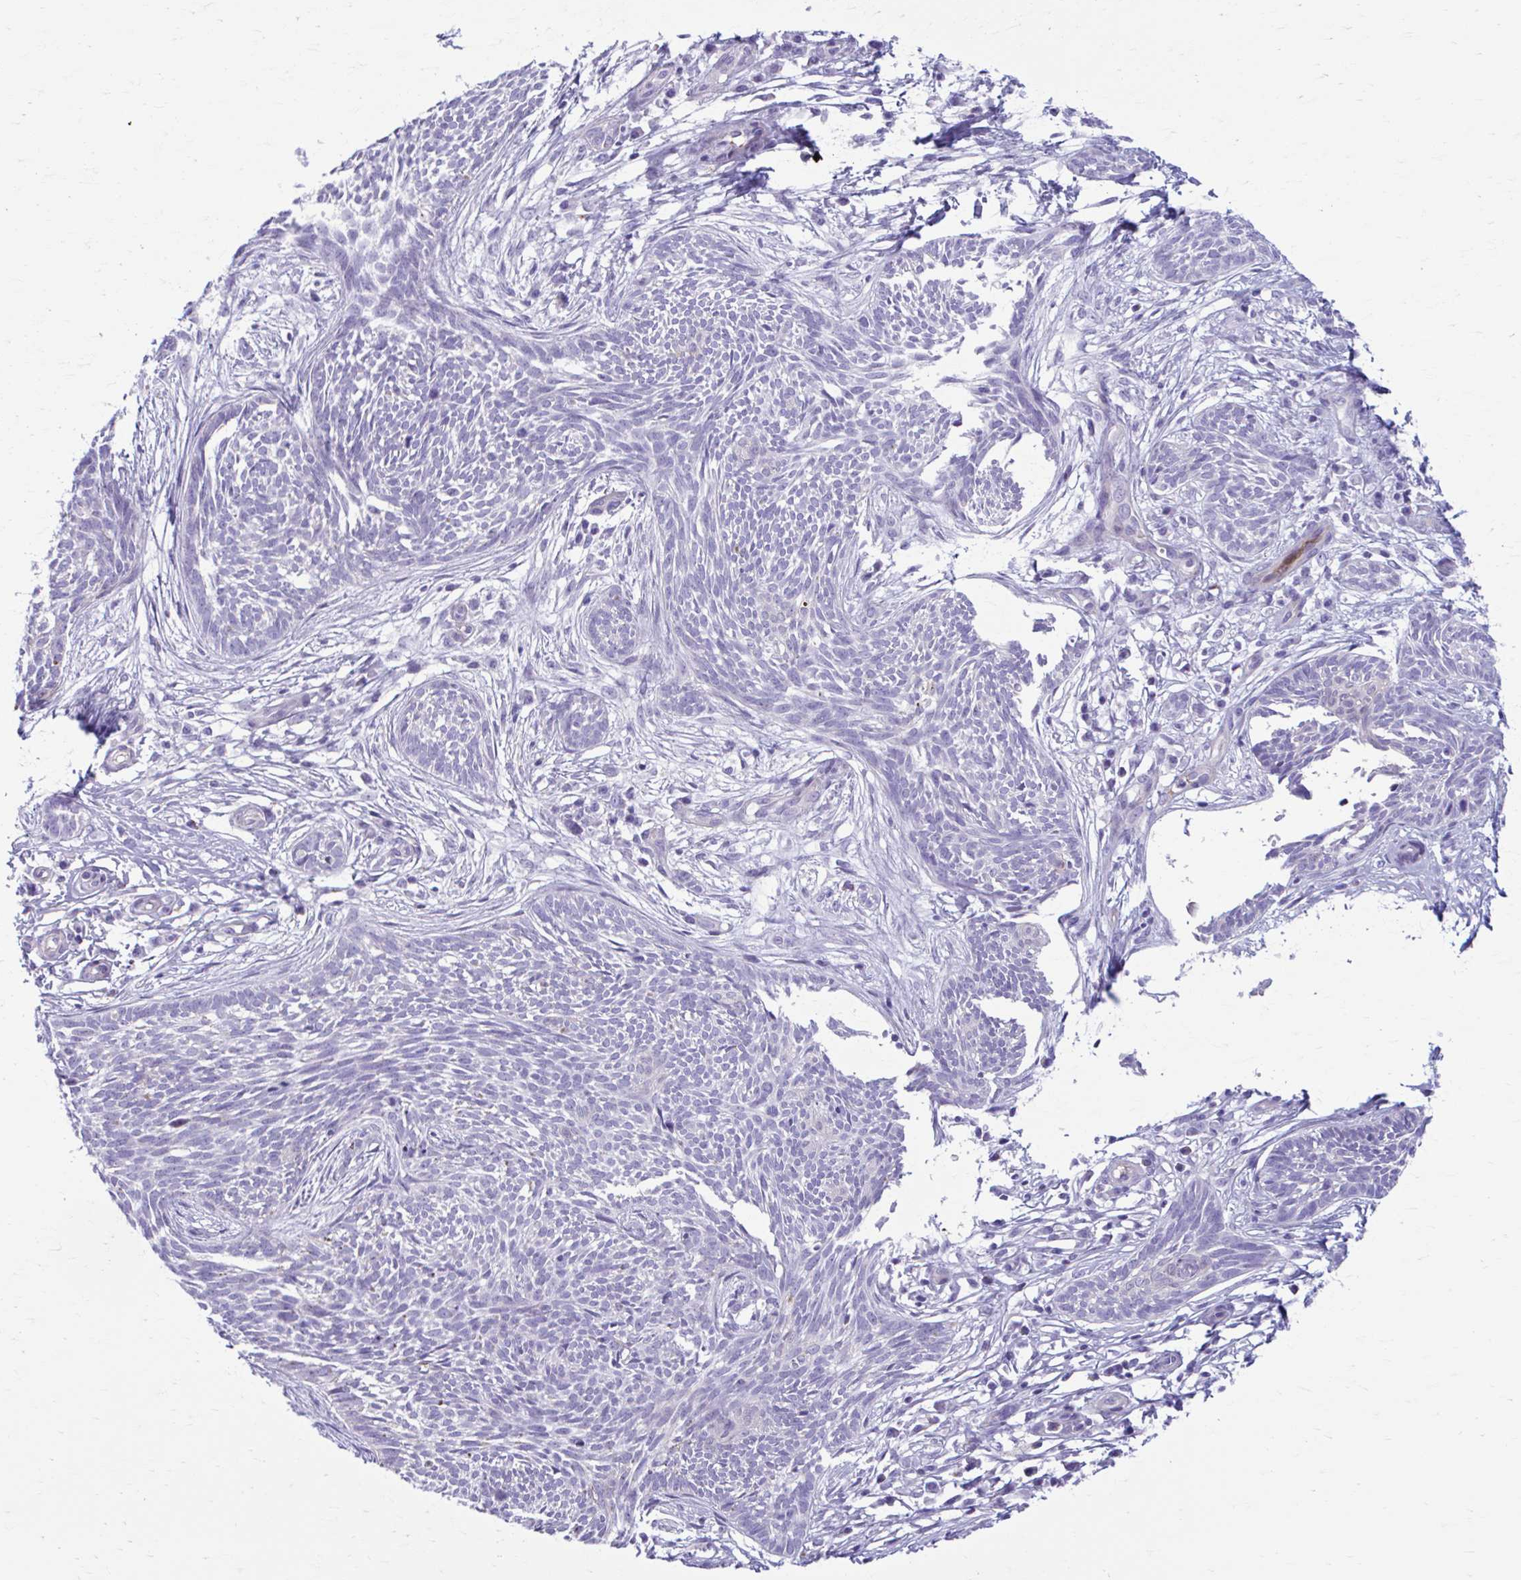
{"staining": {"intensity": "negative", "quantity": "none", "location": "none"}, "tissue": "skin cancer", "cell_type": "Tumor cells", "image_type": "cancer", "snomed": [{"axis": "morphology", "description": "Basal cell carcinoma"}, {"axis": "topography", "description": "Skin"}, {"axis": "topography", "description": "Skin, foot"}], "caption": "There is no significant expression in tumor cells of skin cancer (basal cell carcinoma).", "gene": "C12orf71", "patient": {"sex": "female", "age": 86}}